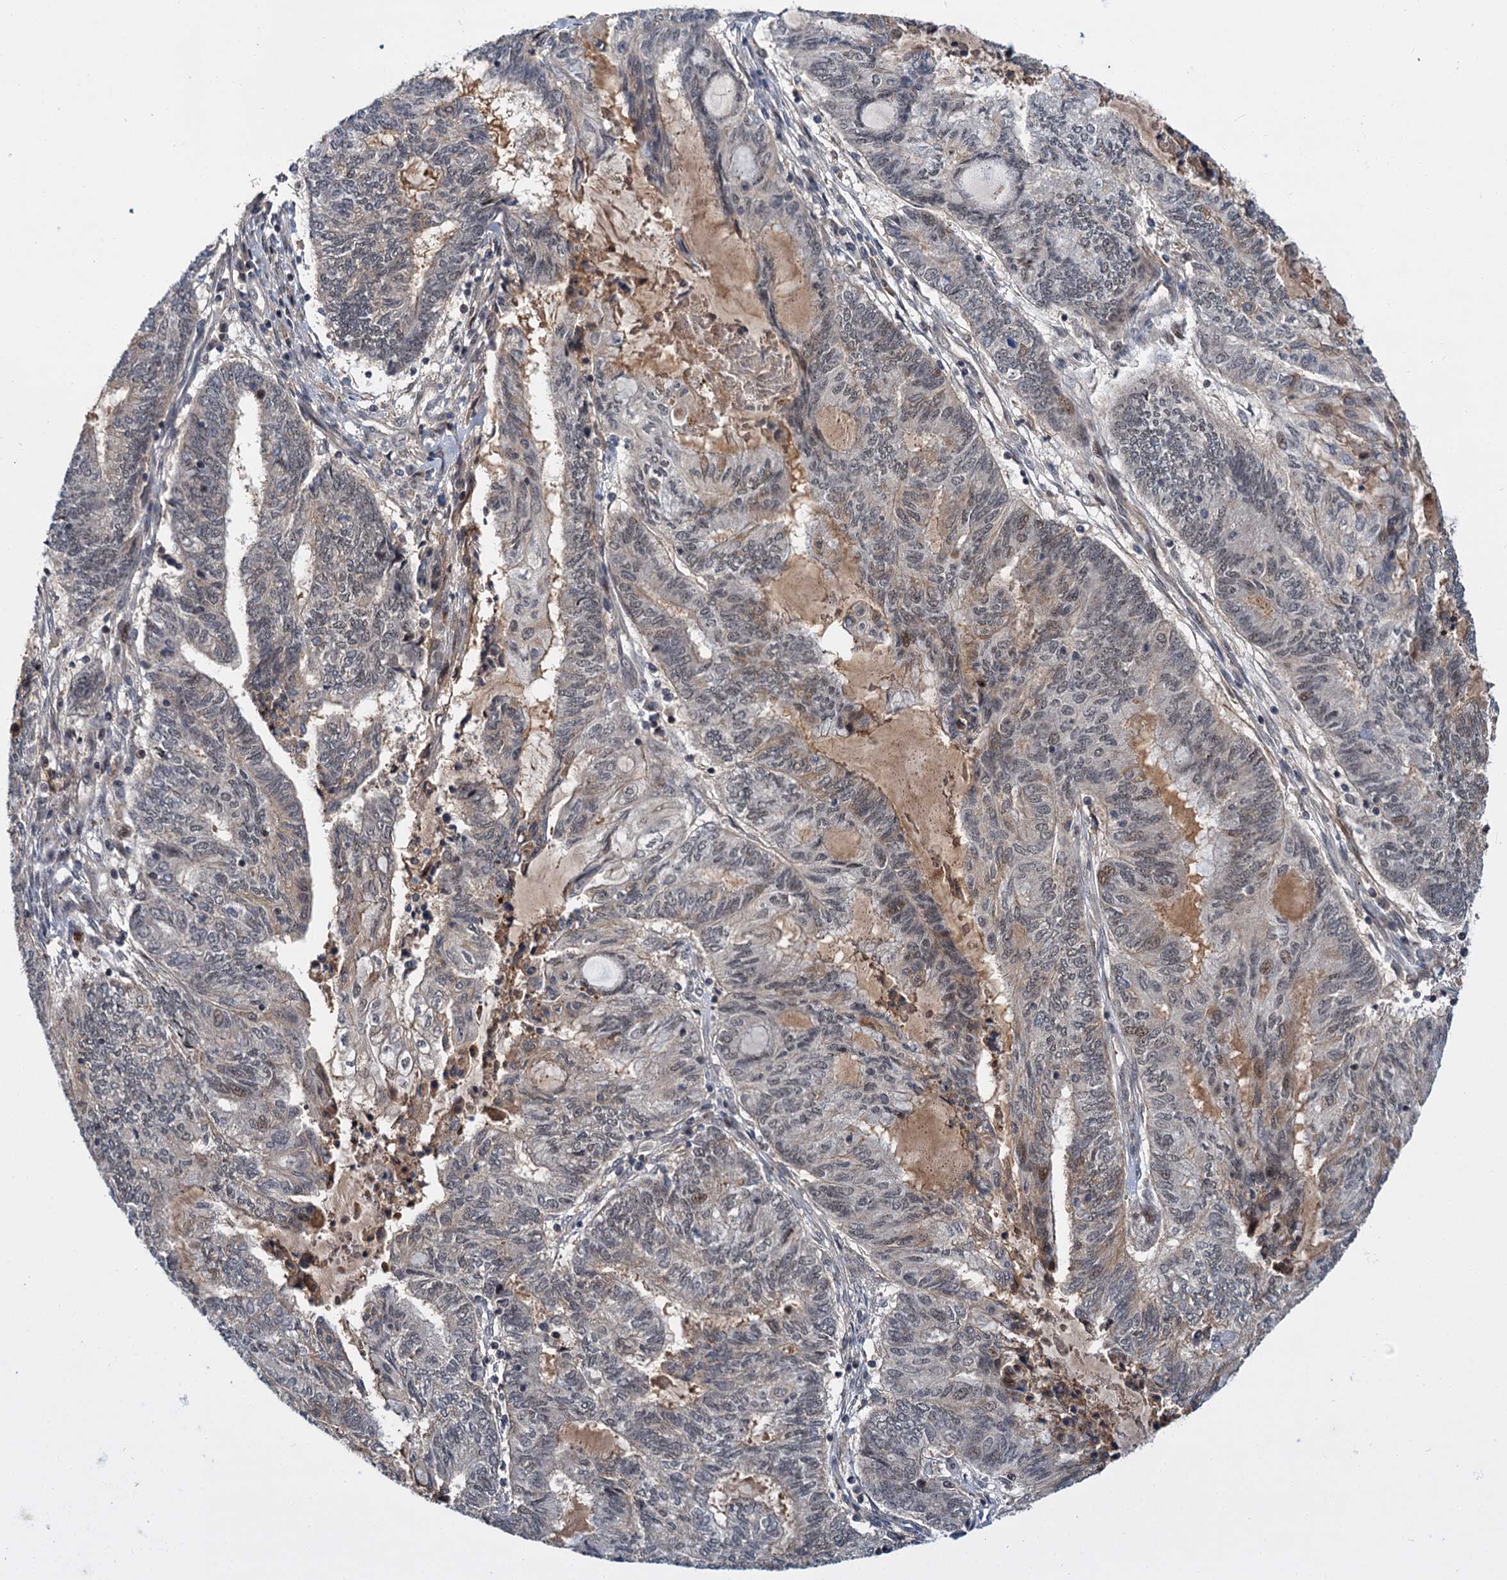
{"staining": {"intensity": "weak", "quantity": "<25%", "location": "cytoplasmic/membranous,nuclear"}, "tissue": "endometrial cancer", "cell_type": "Tumor cells", "image_type": "cancer", "snomed": [{"axis": "morphology", "description": "Adenocarcinoma, NOS"}, {"axis": "topography", "description": "Uterus"}, {"axis": "topography", "description": "Endometrium"}], "caption": "High magnification brightfield microscopy of endometrial cancer stained with DAB (brown) and counterstained with hematoxylin (blue): tumor cells show no significant positivity.", "gene": "MBD6", "patient": {"sex": "female", "age": 70}}